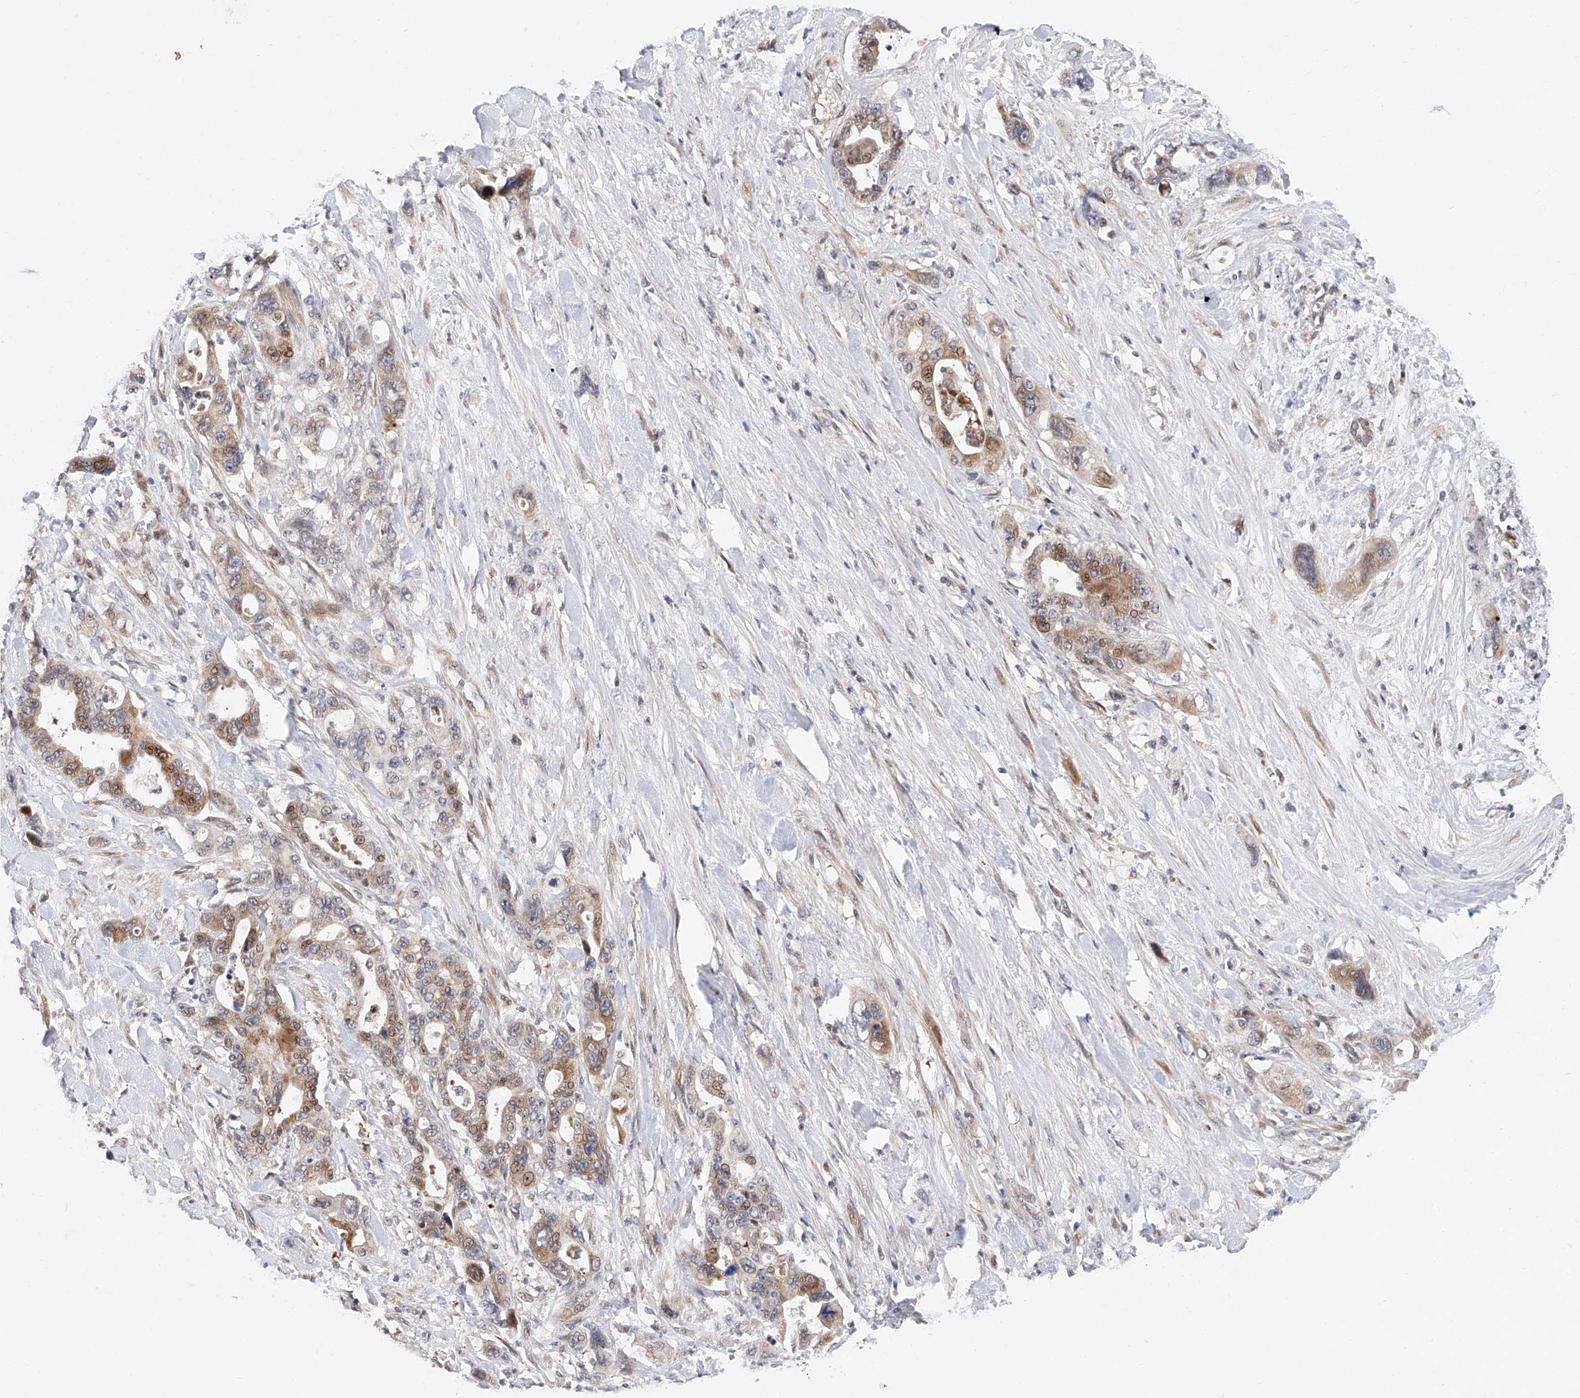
{"staining": {"intensity": "moderate", "quantity": "<25%", "location": "cytoplasmic/membranous,nuclear"}, "tissue": "pancreatic cancer", "cell_type": "Tumor cells", "image_type": "cancer", "snomed": [{"axis": "morphology", "description": "Adenocarcinoma, NOS"}, {"axis": "topography", "description": "Pancreas"}], "caption": "Human pancreatic cancer (adenocarcinoma) stained with a brown dye exhibits moderate cytoplasmic/membranous and nuclear positive positivity in approximately <25% of tumor cells.", "gene": "FUCA2", "patient": {"sex": "male", "age": 46}}